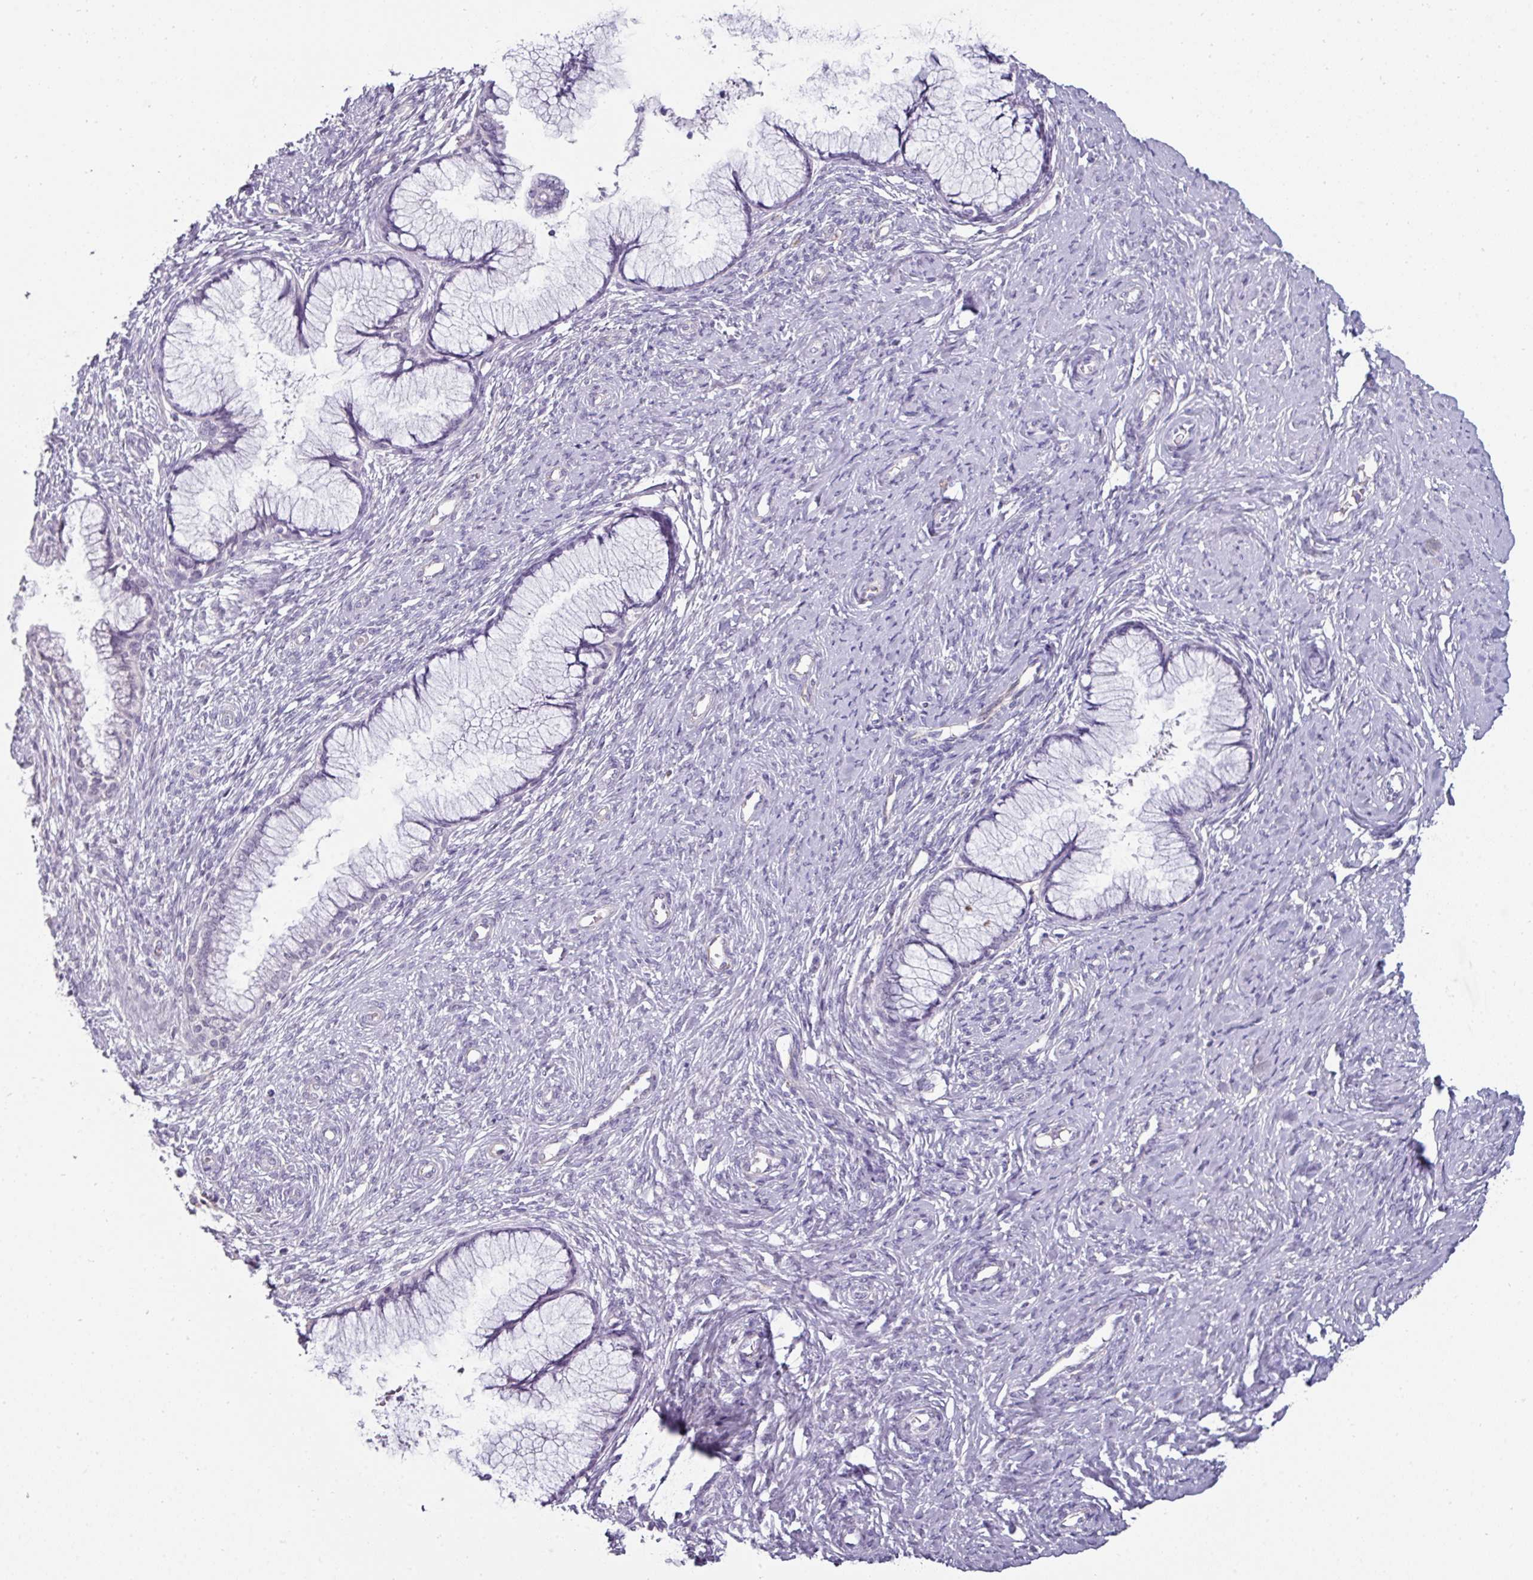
{"staining": {"intensity": "negative", "quantity": "none", "location": "none"}, "tissue": "cervical cancer", "cell_type": "Tumor cells", "image_type": "cancer", "snomed": [{"axis": "morphology", "description": "Squamous cell carcinoma, NOS"}, {"axis": "topography", "description": "Cervix"}], "caption": "This image is of cervical cancer stained with immunohistochemistry to label a protein in brown with the nuclei are counter-stained blue. There is no staining in tumor cells. The staining is performed using DAB brown chromogen with nuclei counter-stained in using hematoxylin.", "gene": "EYA3", "patient": {"sex": "female", "age": 63}}